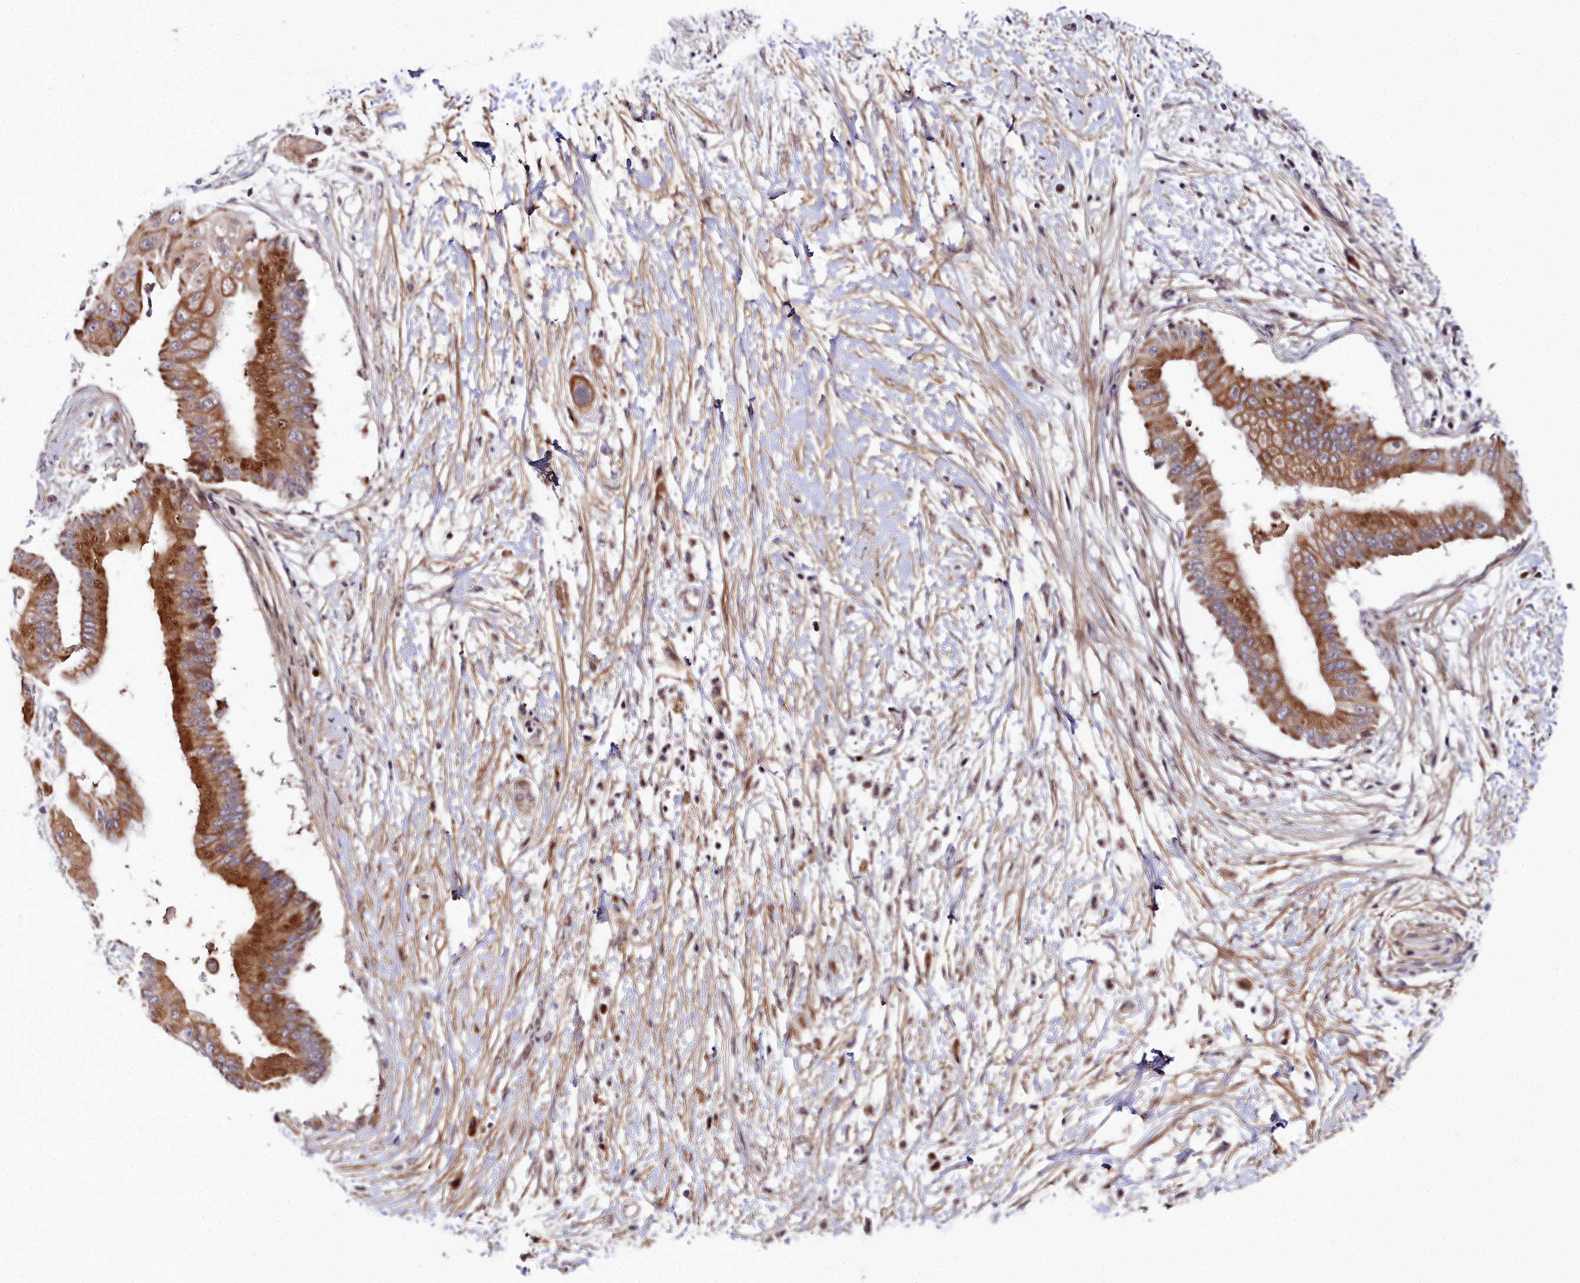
{"staining": {"intensity": "strong", "quantity": ">75%", "location": "cytoplasmic/membranous"}, "tissue": "pancreatic cancer", "cell_type": "Tumor cells", "image_type": "cancer", "snomed": [{"axis": "morphology", "description": "Adenocarcinoma, NOS"}, {"axis": "topography", "description": "Pancreas"}], "caption": "IHC of pancreatic cancer exhibits high levels of strong cytoplasmic/membranous staining in about >75% of tumor cells. The protein is stained brown, and the nuclei are stained in blue (DAB (3,3'-diaminobenzidine) IHC with brightfield microscopy, high magnification).", "gene": "MRPS11", "patient": {"sex": "male", "age": 68}}